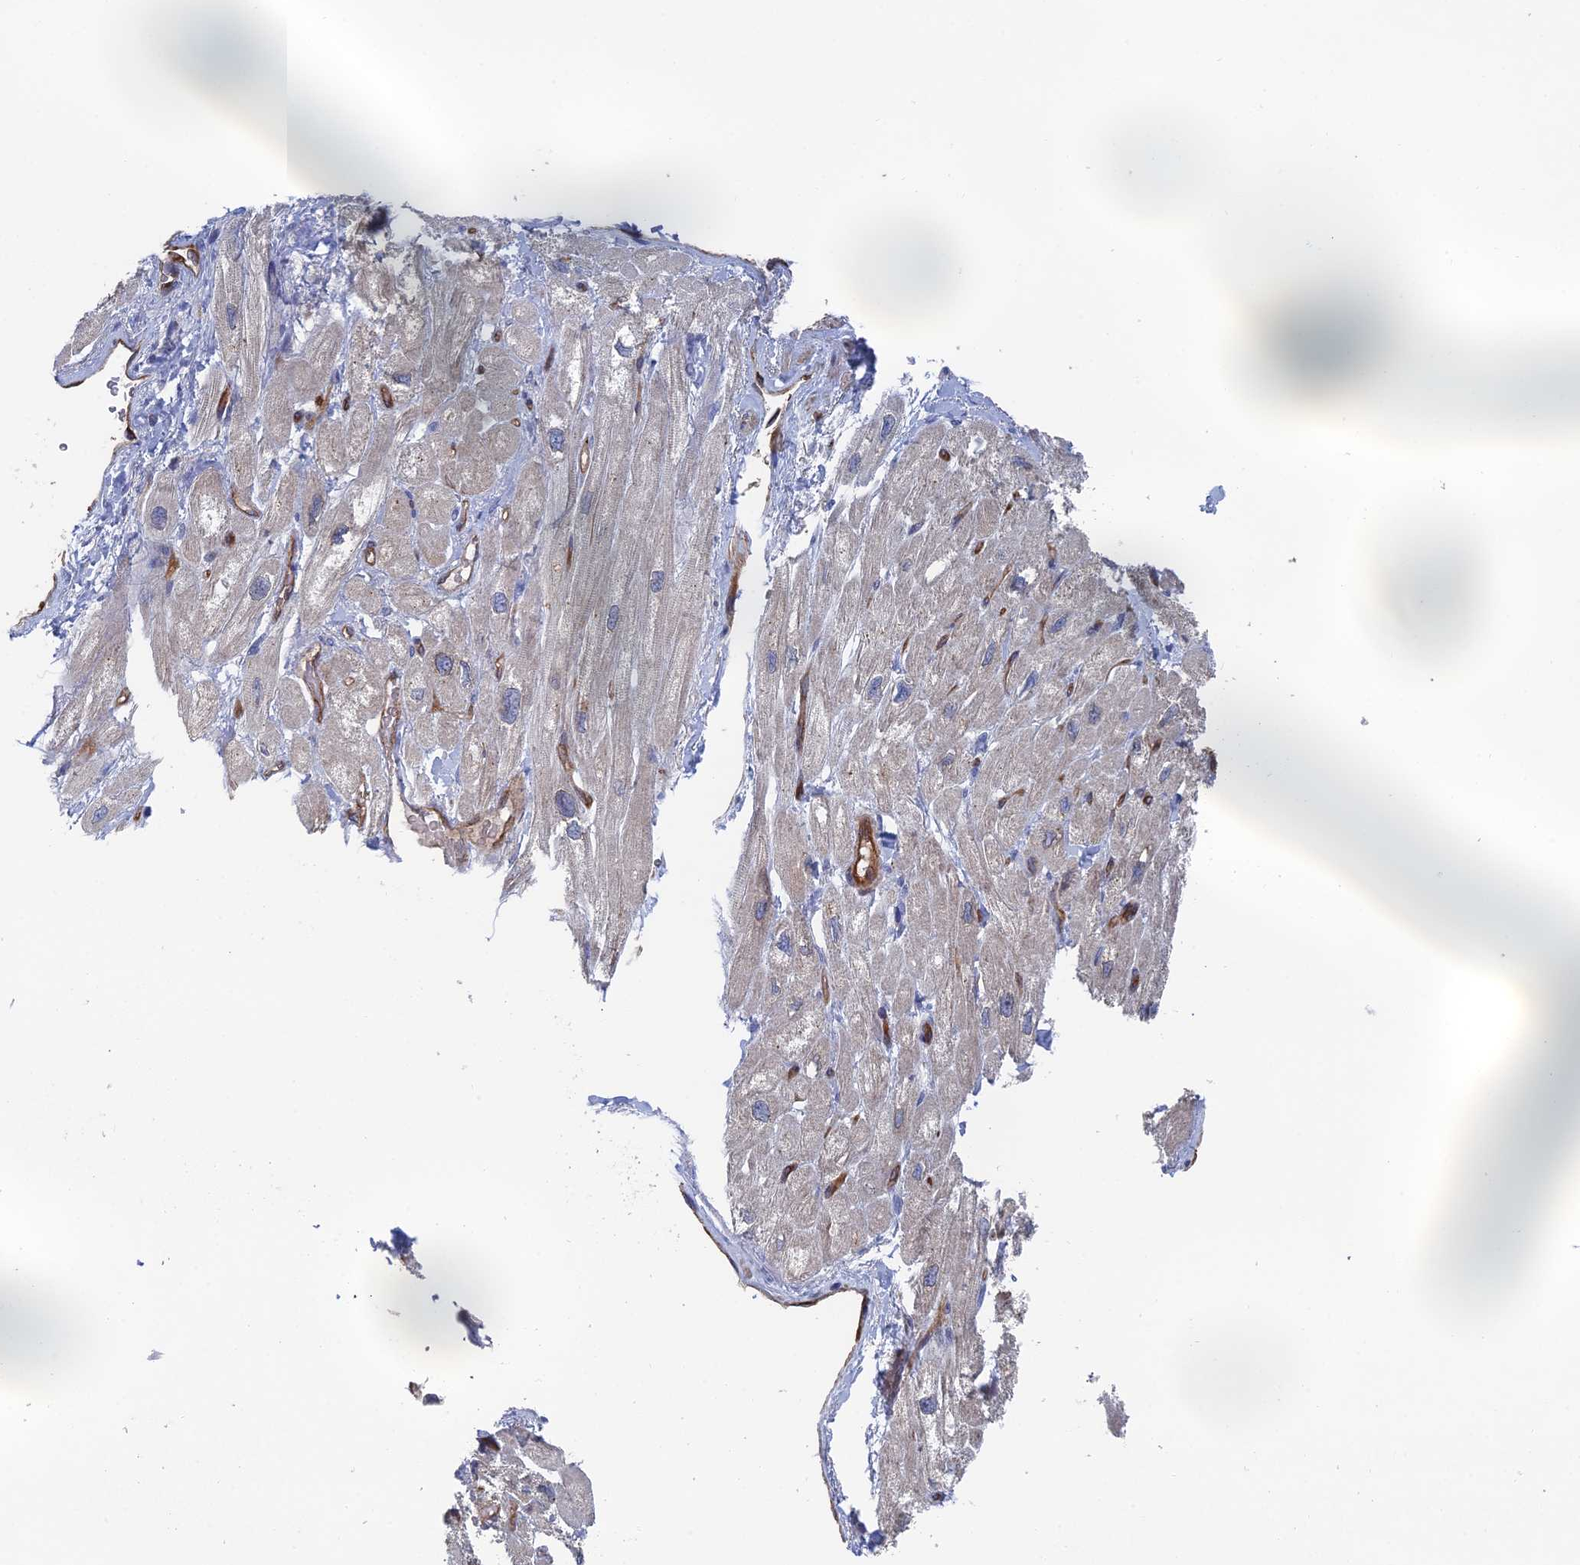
{"staining": {"intensity": "weak", "quantity": "<25%", "location": "cytoplasmic/membranous"}, "tissue": "heart muscle", "cell_type": "Cardiomyocytes", "image_type": "normal", "snomed": [{"axis": "morphology", "description": "Normal tissue, NOS"}, {"axis": "topography", "description": "Heart"}], "caption": "Cardiomyocytes show no significant protein positivity in normal heart muscle. (DAB immunohistochemistry (IHC) with hematoxylin counter stain).", "gene": "ARAP3", "patient": {"sex": "male", "age": 65}}